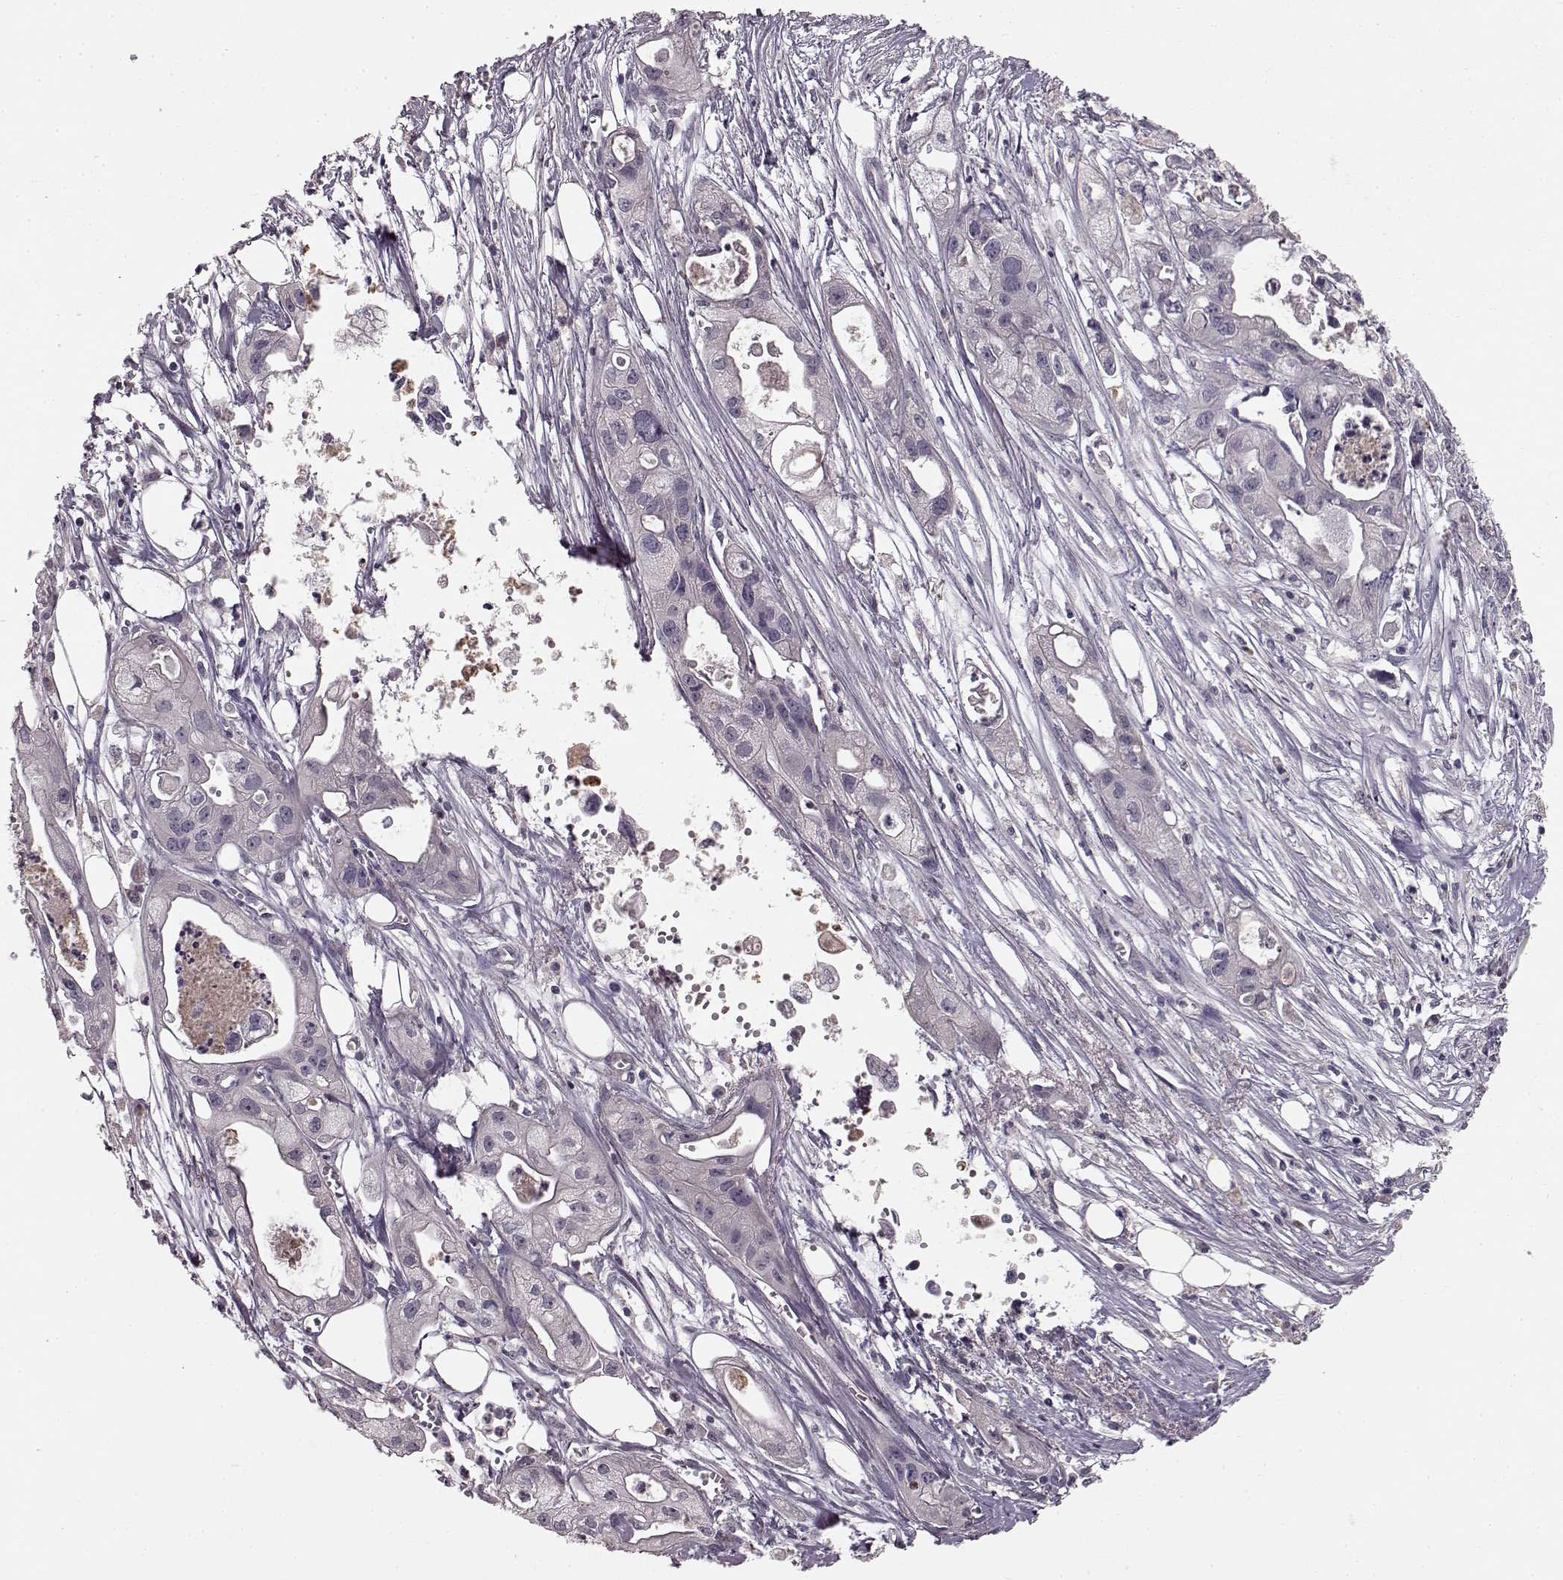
{"staining": {"intensity": "negative", "quantity": "none", "location": "none"}, "tissue": "pancreatic cancer", "cell_type": "Tumor cells", "image_type": "cancer", "snomed": [{"axis": "morphology", "description": "Adenocarcinoma, NOS"}, {"axis": "topography", "description": "Pancreas"}], "caption": "Adenocarcinoma (pancreatic) was stained to show a protein in brown. There is no significant positivity in tumor cells.", "gene": "SLC22A18", "patient": {"sex": "male", "age": 70}}